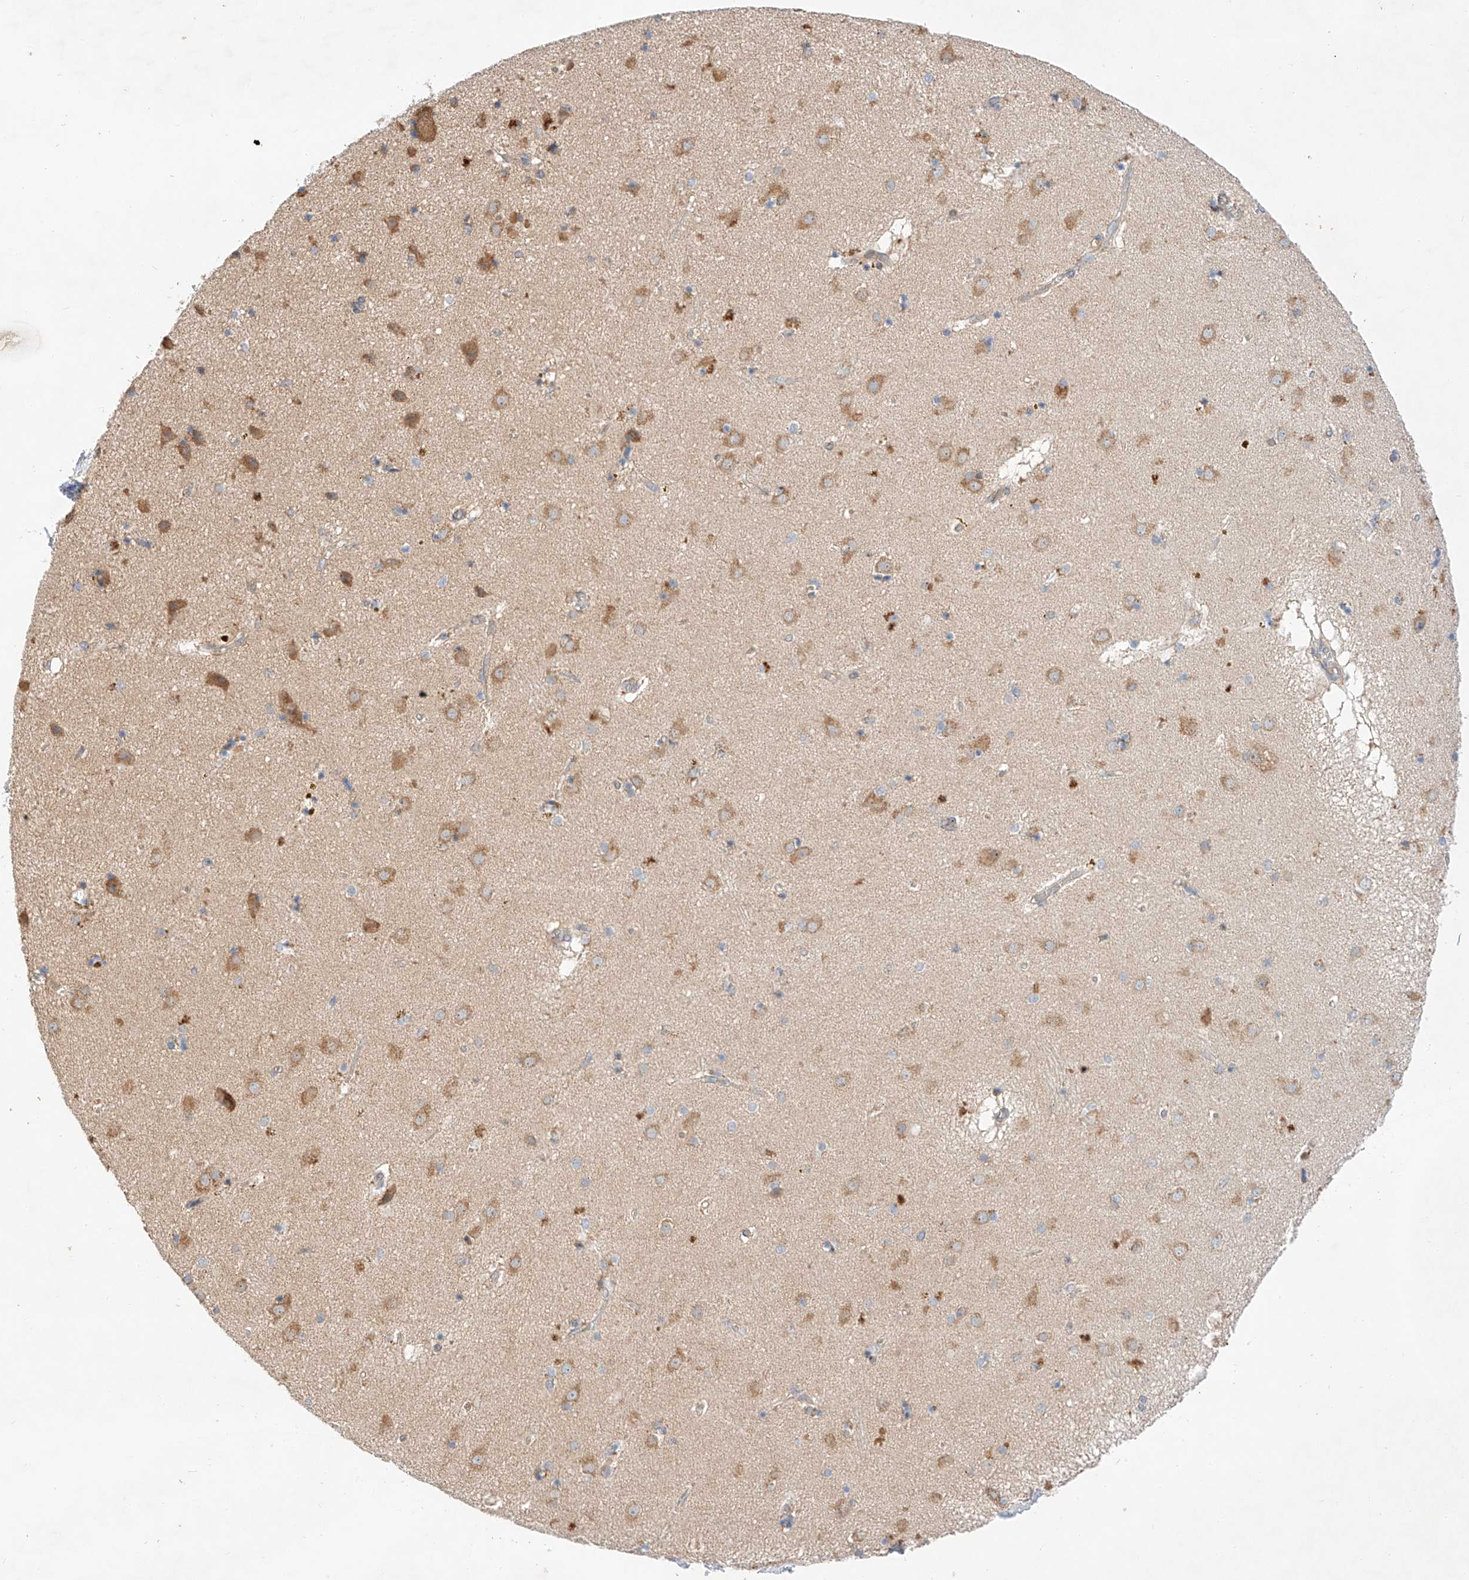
{"staining": {"intensity": "moderate", "quantity": "<25%", "location": "cytoplasmic/membranous"}, "tissue": "caudate", "cell_type": "Glial cells", "image_type": "normal", "snomed": [{"axis": "morphology", "description": "Normal tissue, NOS"}, {"axis": "topography", "description": "Lateral ventricle wall"}], "caption": "This photomicrograph displays immunohistochemistry staining of unremarkable caudate, with low moderate cytoplasmic/membranous positivity in about <25% of glial cells.", "gene": "C6orf118", "patient": {"sex": "male", "age": 70}}